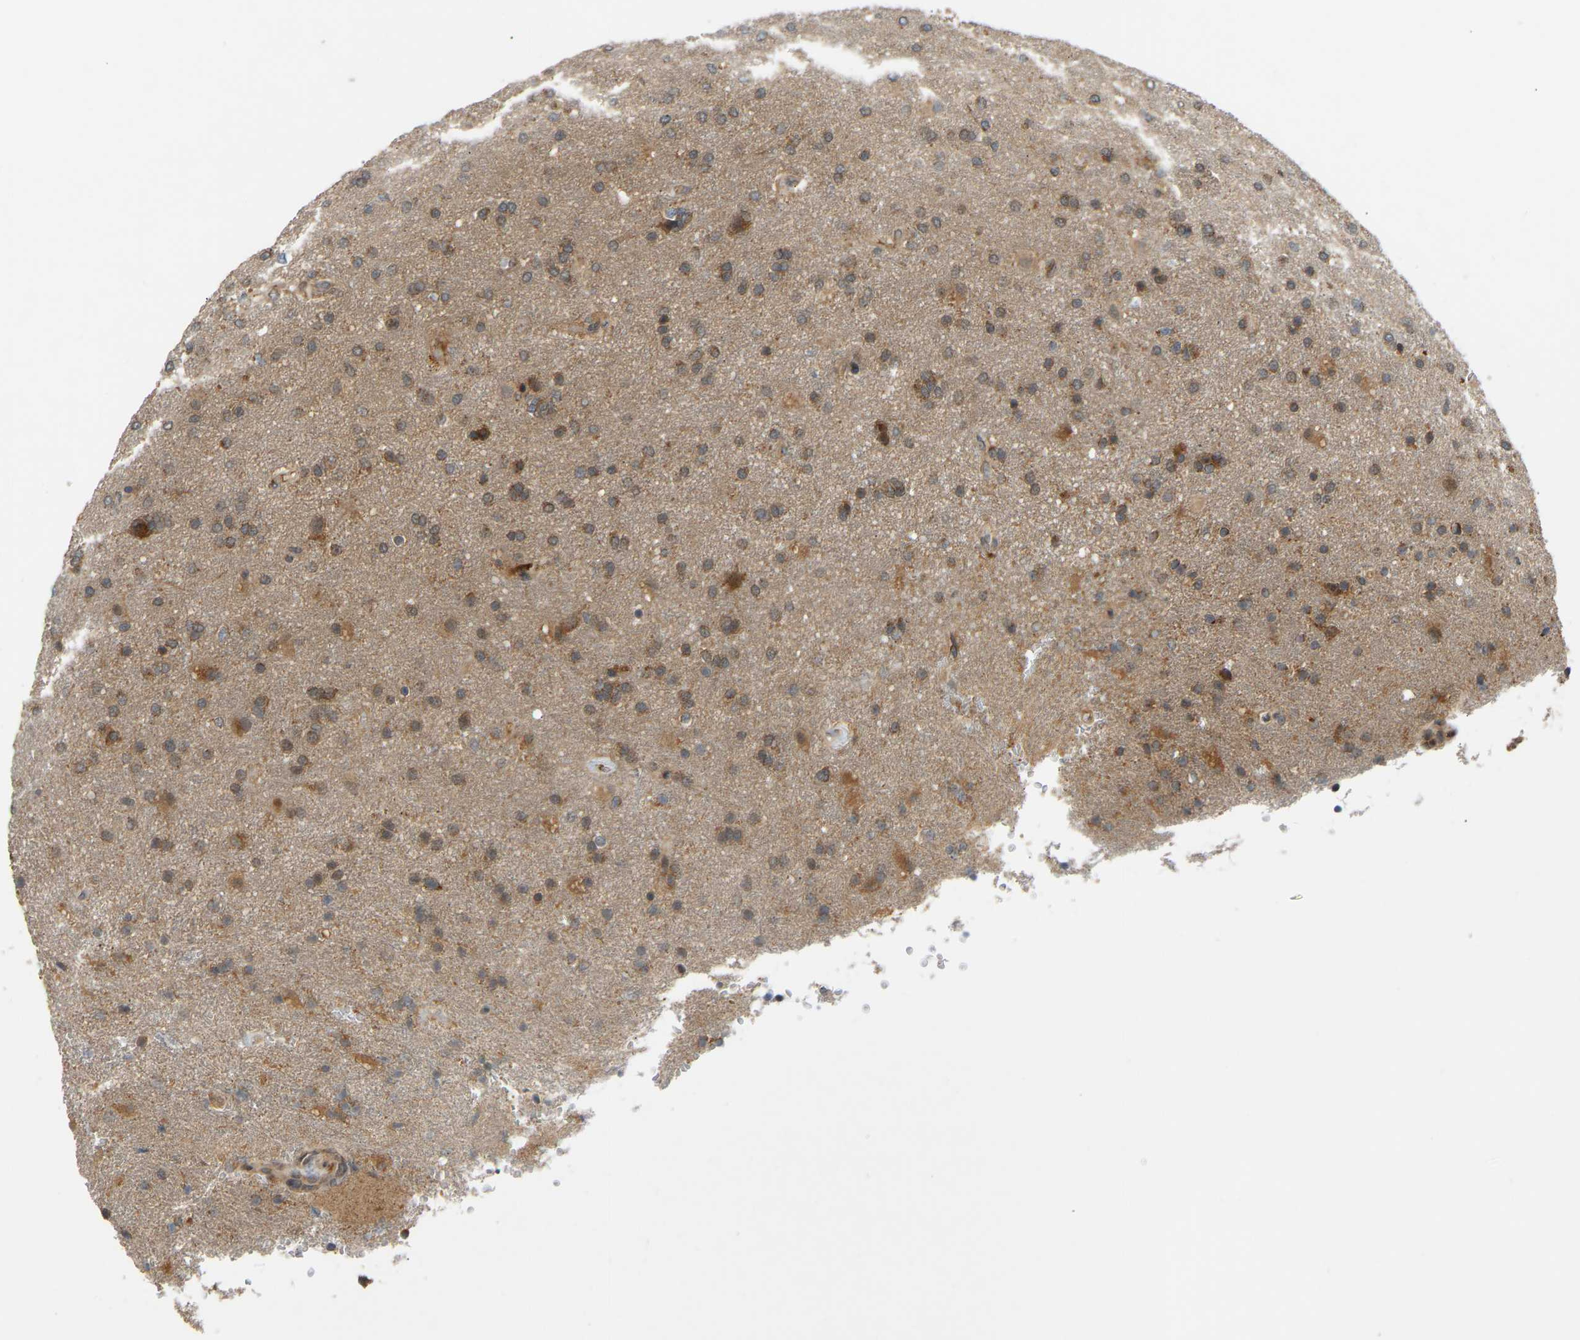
{"staining": {"intensity": "weak", "quantity": "25%-75%", "location": "cytoplasmic/membranous"}, "tissue": "glioma", "cell_type": "Tumor cells", "image_type": "cancer", "snomed": [{"axis": "morphology", "description": "Glioma, malignant, High grade"}, {"axis": "topography", "description": "Brain"}], "caption": "Immunohistochemistry (IHC) (DAB (3,3'-diaminobenzidine)) staining of glioma demonstrates weak cytoplasmic/membranous protein staining in about 25%-75% of tumor cells.", "gene": "PTCD1", "patient": {"sex": "male", "age": 72}}